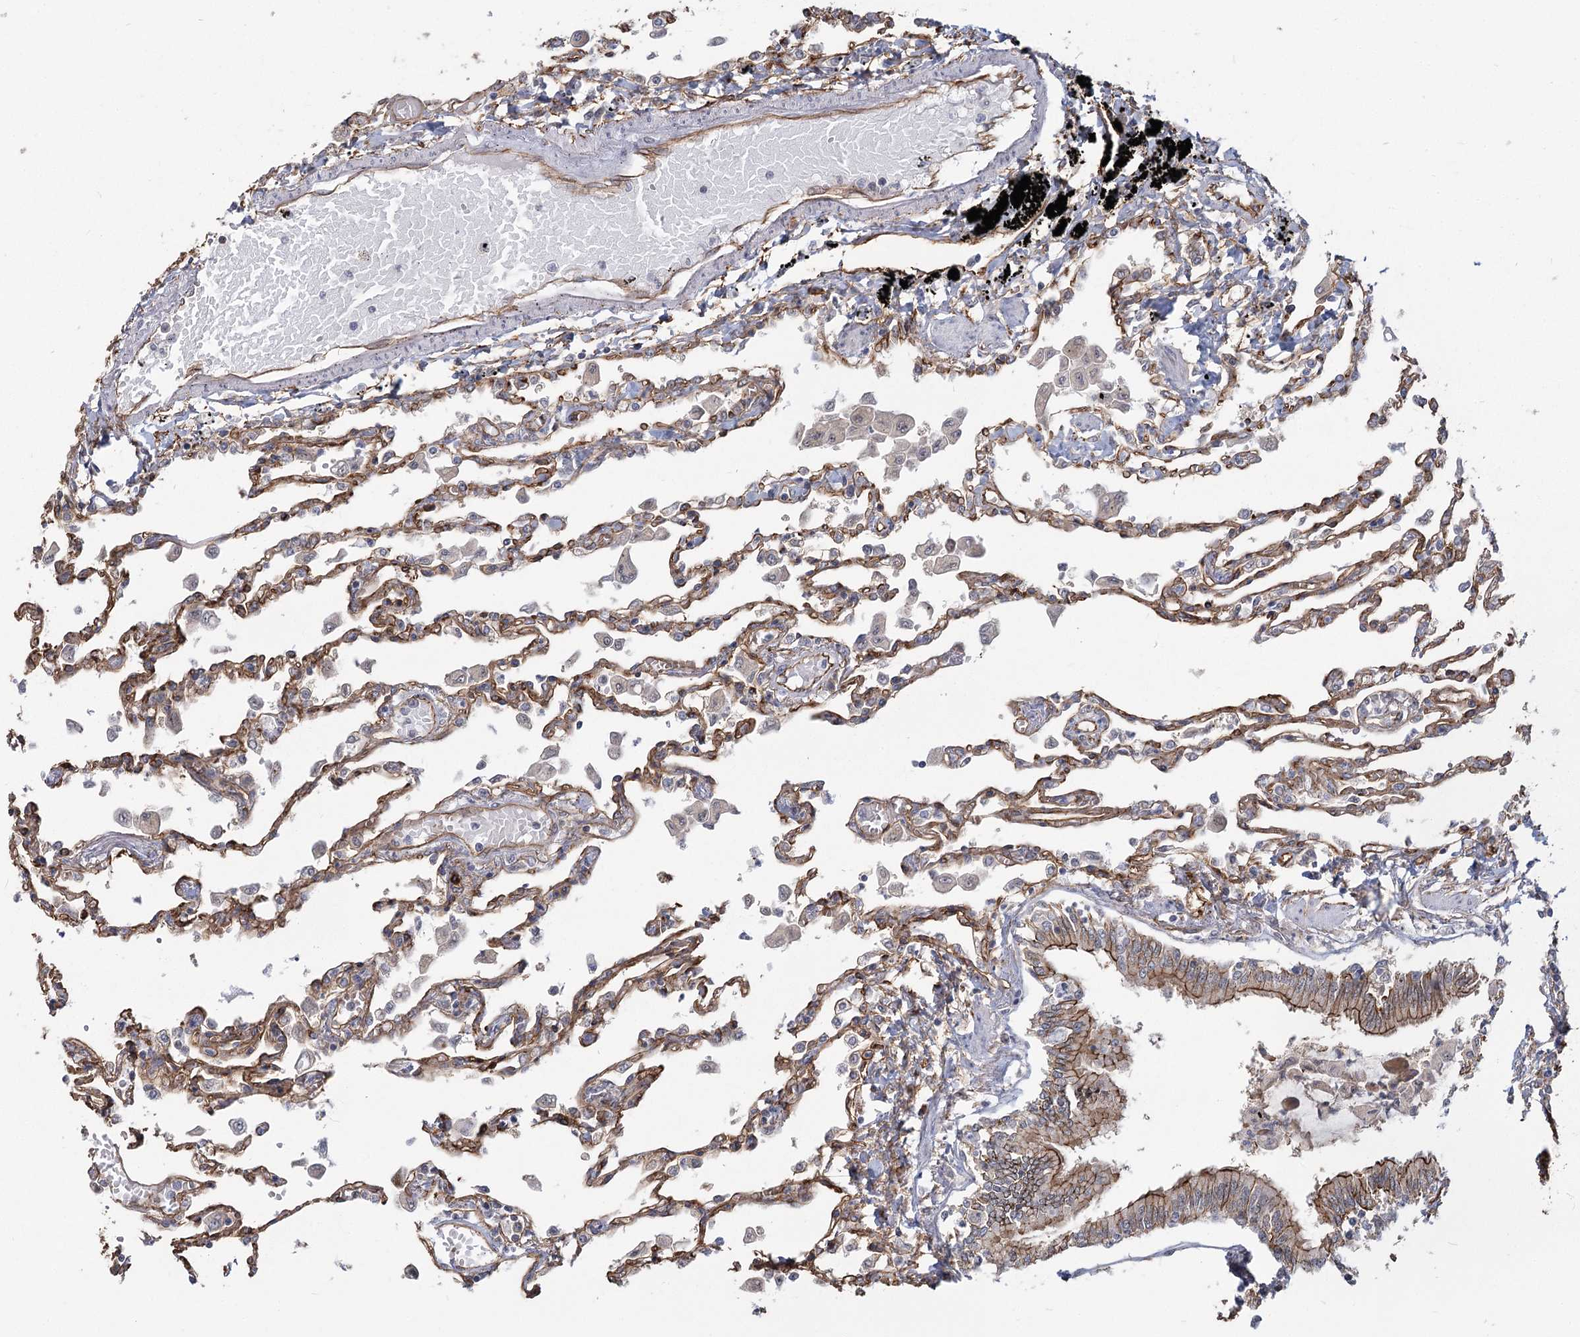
{"staining": {"intensity": "weak", "quantity": "25%-75%", "location": "cytoplasmic/membranous"}, "tissue": "lung", "cell_type": "Alveolar cells", "image_type": "normal", "snomed": [{"axis": "morphology", "description": "Normal tissue, NOS"}, {"axis": "topography", "description": "Bronchus"}, {"axis": "topography", "description": "Lung"}], "caption": "DAB (3,3'-diaminobenzidine) immunohistochemical staining of unremarkable lung shows weak cytoplasmic/membranous protein expression in about 25%-75% of alveolar cells. The protein of interest is shown in brown color, while the nuclei are stained blue.", "gene": "RPP14", "patient": {"sex": "female", "age": 49}}